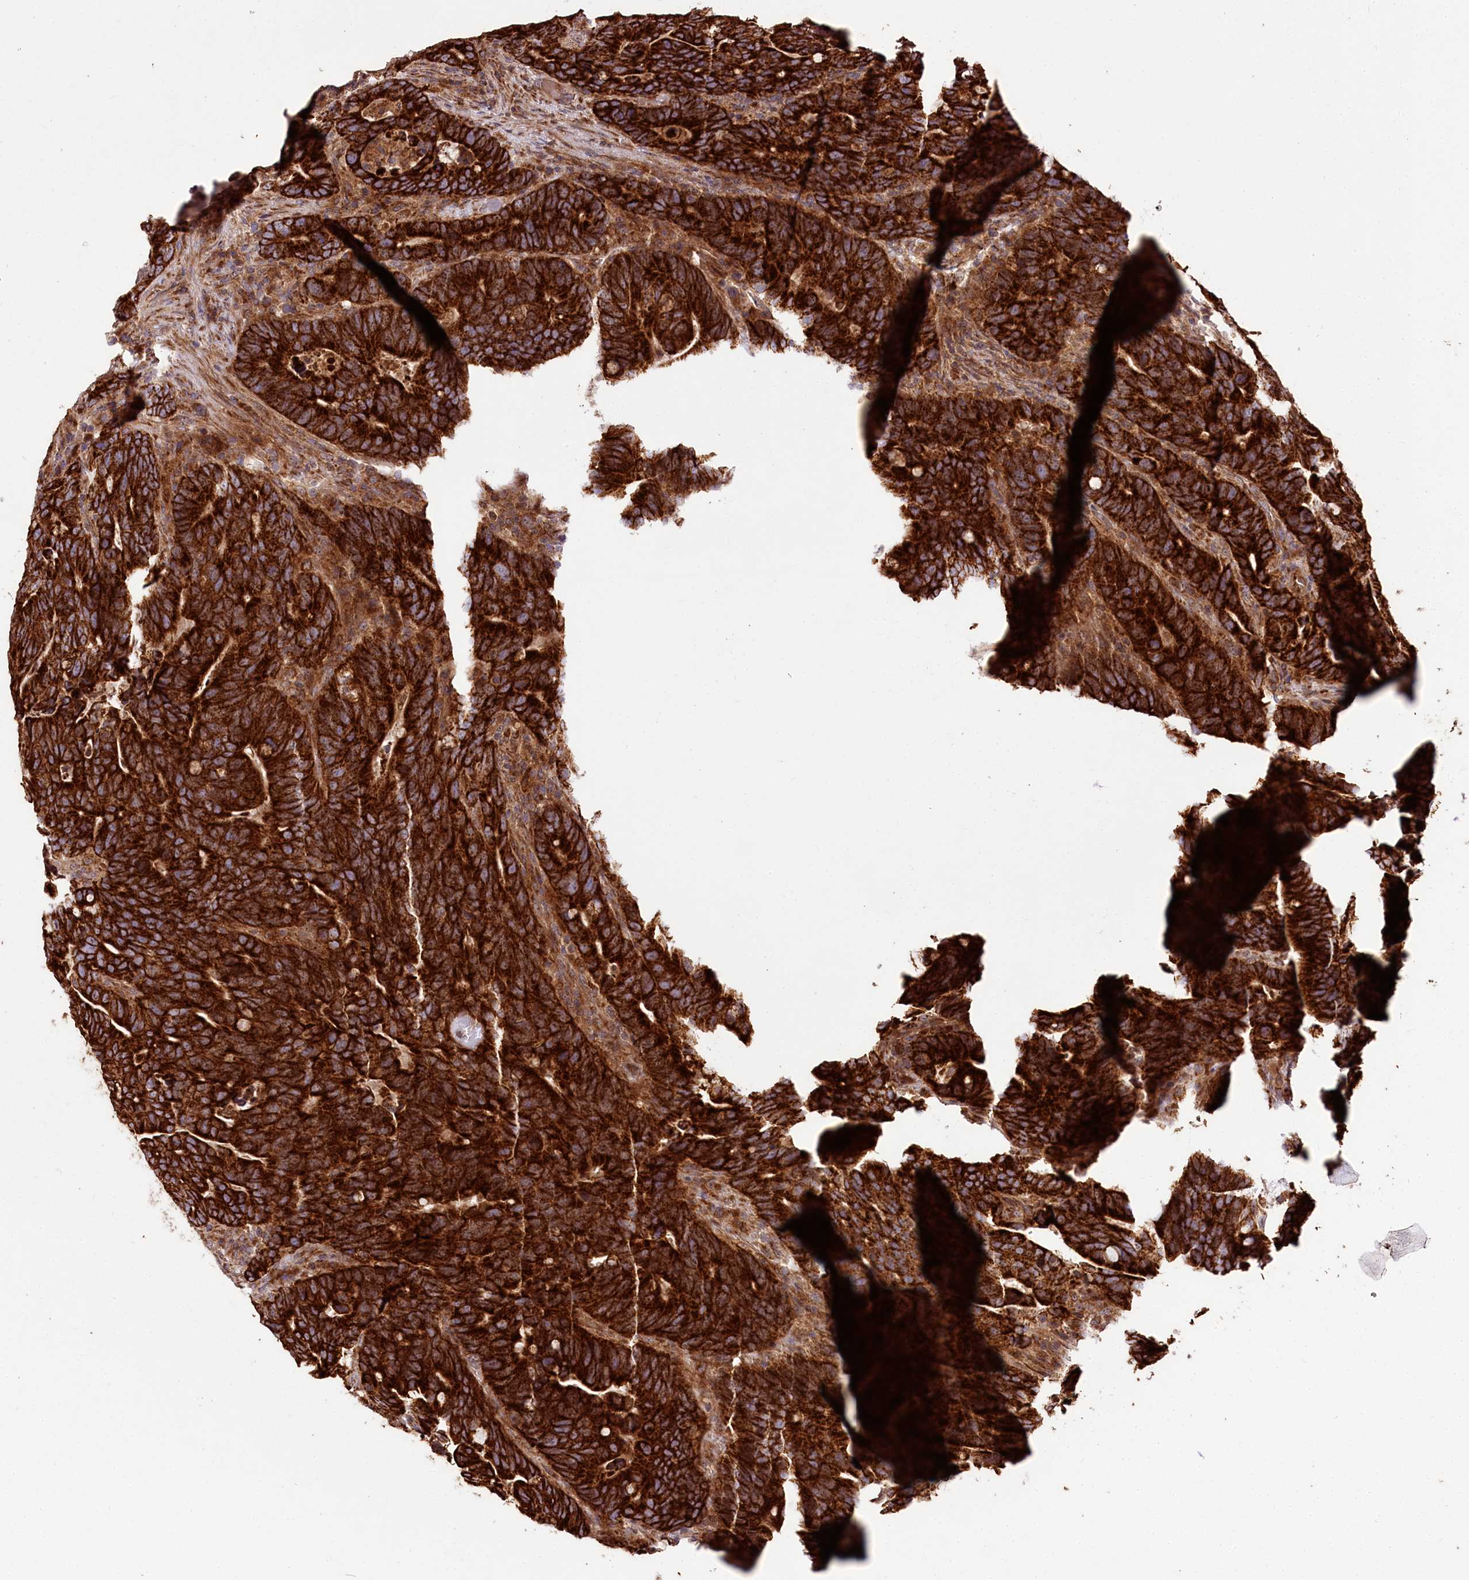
{"staining": {"intensity": "strong", "quantity": ">75%", "location": "cytoplasmic/membranous"}, "tissue": "colorectal cancer", "cell_type": "Tumor cells", "image_type": "cancer", "snomed": [{"axis": "morphology", "description": "Adenocarcinoma, NOS"}, {"axis": "topography", "description": "Colon"}], "caption": "Adenocarcinoma (colorectal) stained with a protein marker reveals strong staining in tumor cells.", "gene": "RAB7A", "patient": {"sex": "female", "age": 66}}